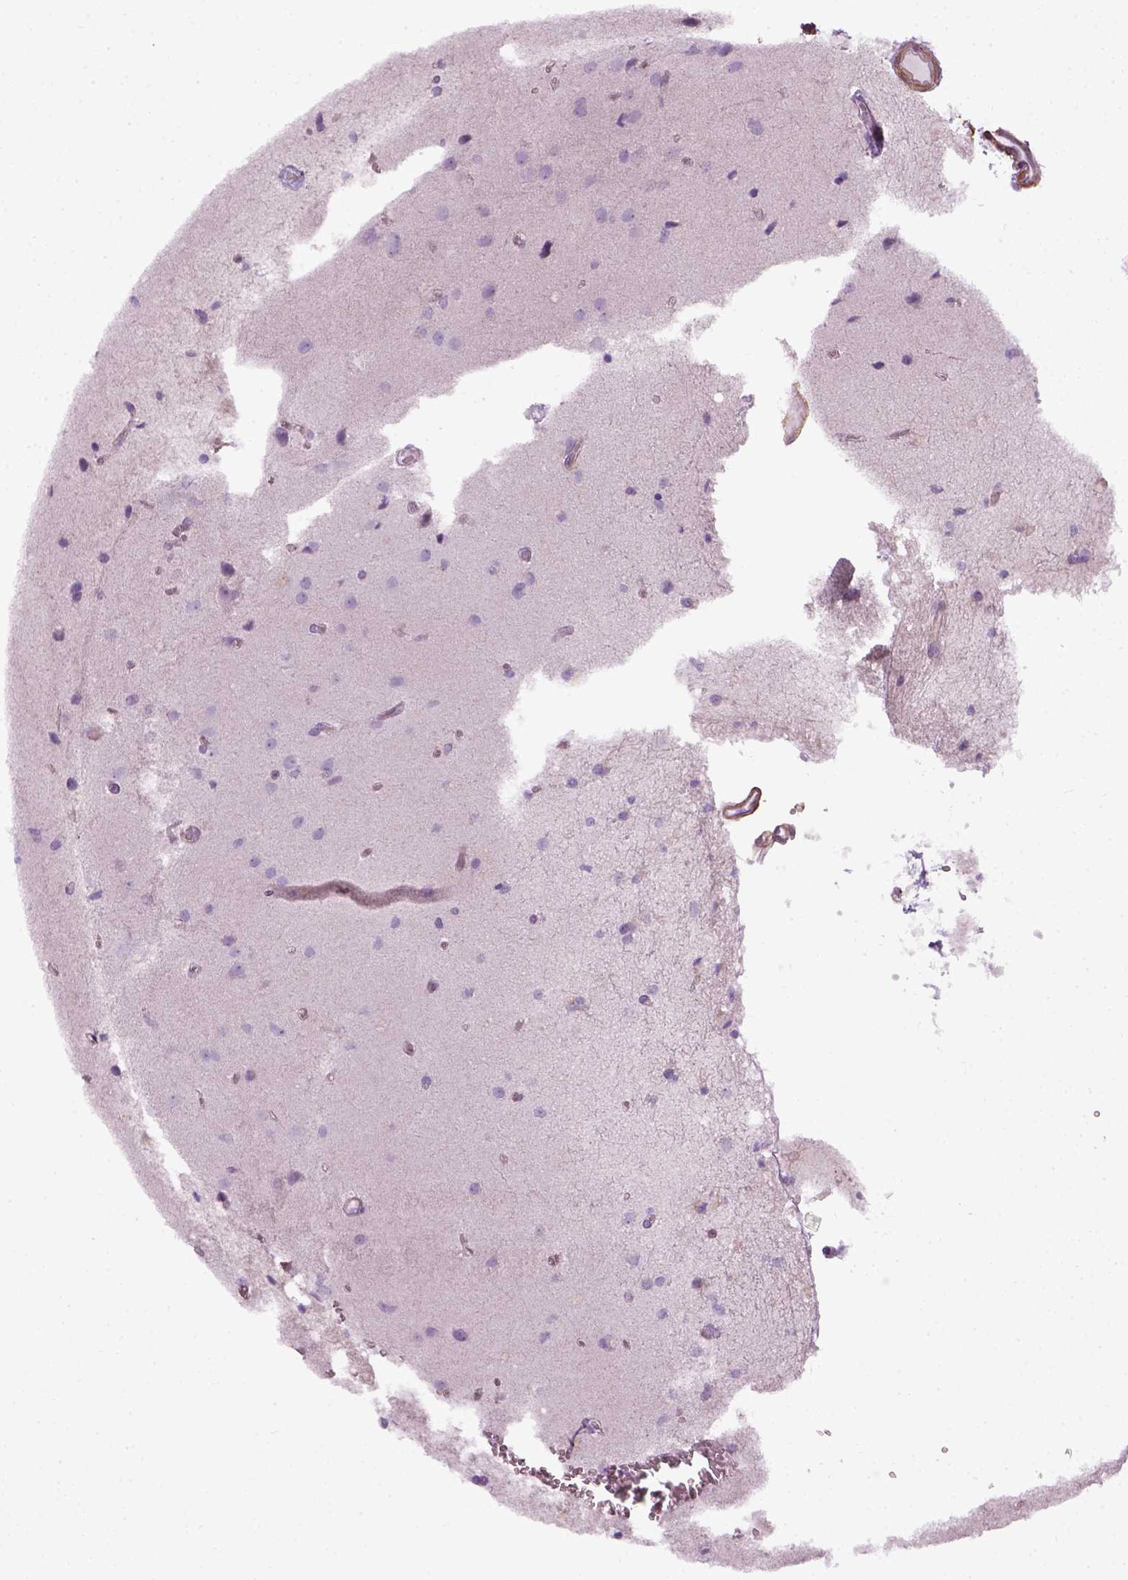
{"staining": {"intensity": "negative", "quantity": "none", "location": "none"}, "tissue": "glioma", "cell_type": "Tumor cells", "image_type": "cancer", "snomed": [{"axis": "morphology", "description": "Glioma, malignant, Low grade"}, {"axis": "topography", "description": "Brain"}], "caption": "An image of low-grade glioma (malignant) stained for a protein displays no brown staining in tumor cells.", "gene": "FAM161A", "patient": {"sex": "male", "age": 58}}